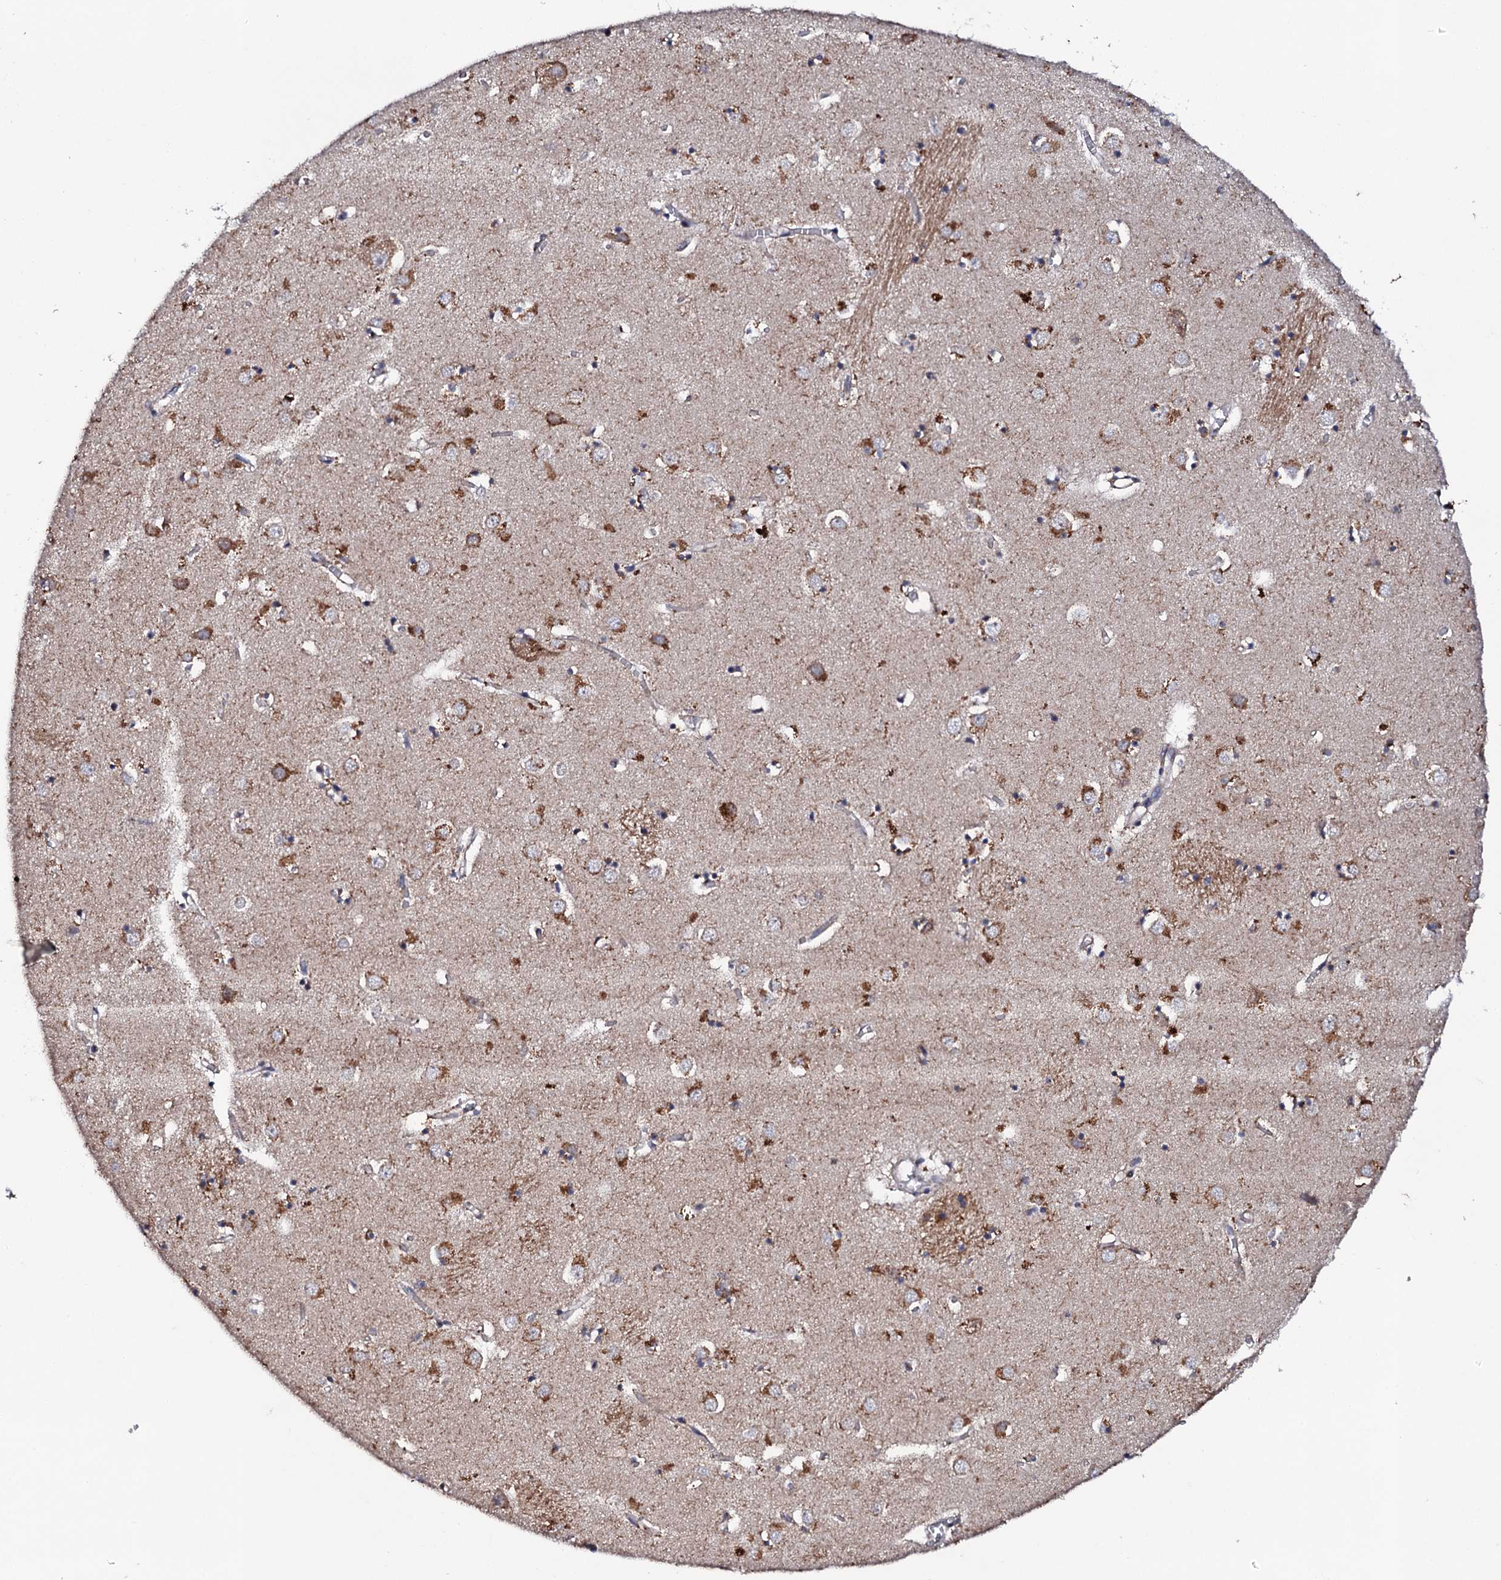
{"staining": {"intensity": "moderate", "quantity": "<25%", "location": "cytoplasmic/membranous"}, "tissue": "caudate", "cell_type": "Glial cells", "image_type": "normal", "snomed": [{"axis": "morphology", "description": "Normal tissue, NOS"}, {"axis": "topography", "description": "Lateral ventricle wall"}], "caption": "The image shows immunohistochemical staining of normal caudate. There is moderate cytoplasmic/membranous expression is seen in about <25% of glial cells.", "gene": "MTIF3", "patient": {"sex": "male", "age": 70}}